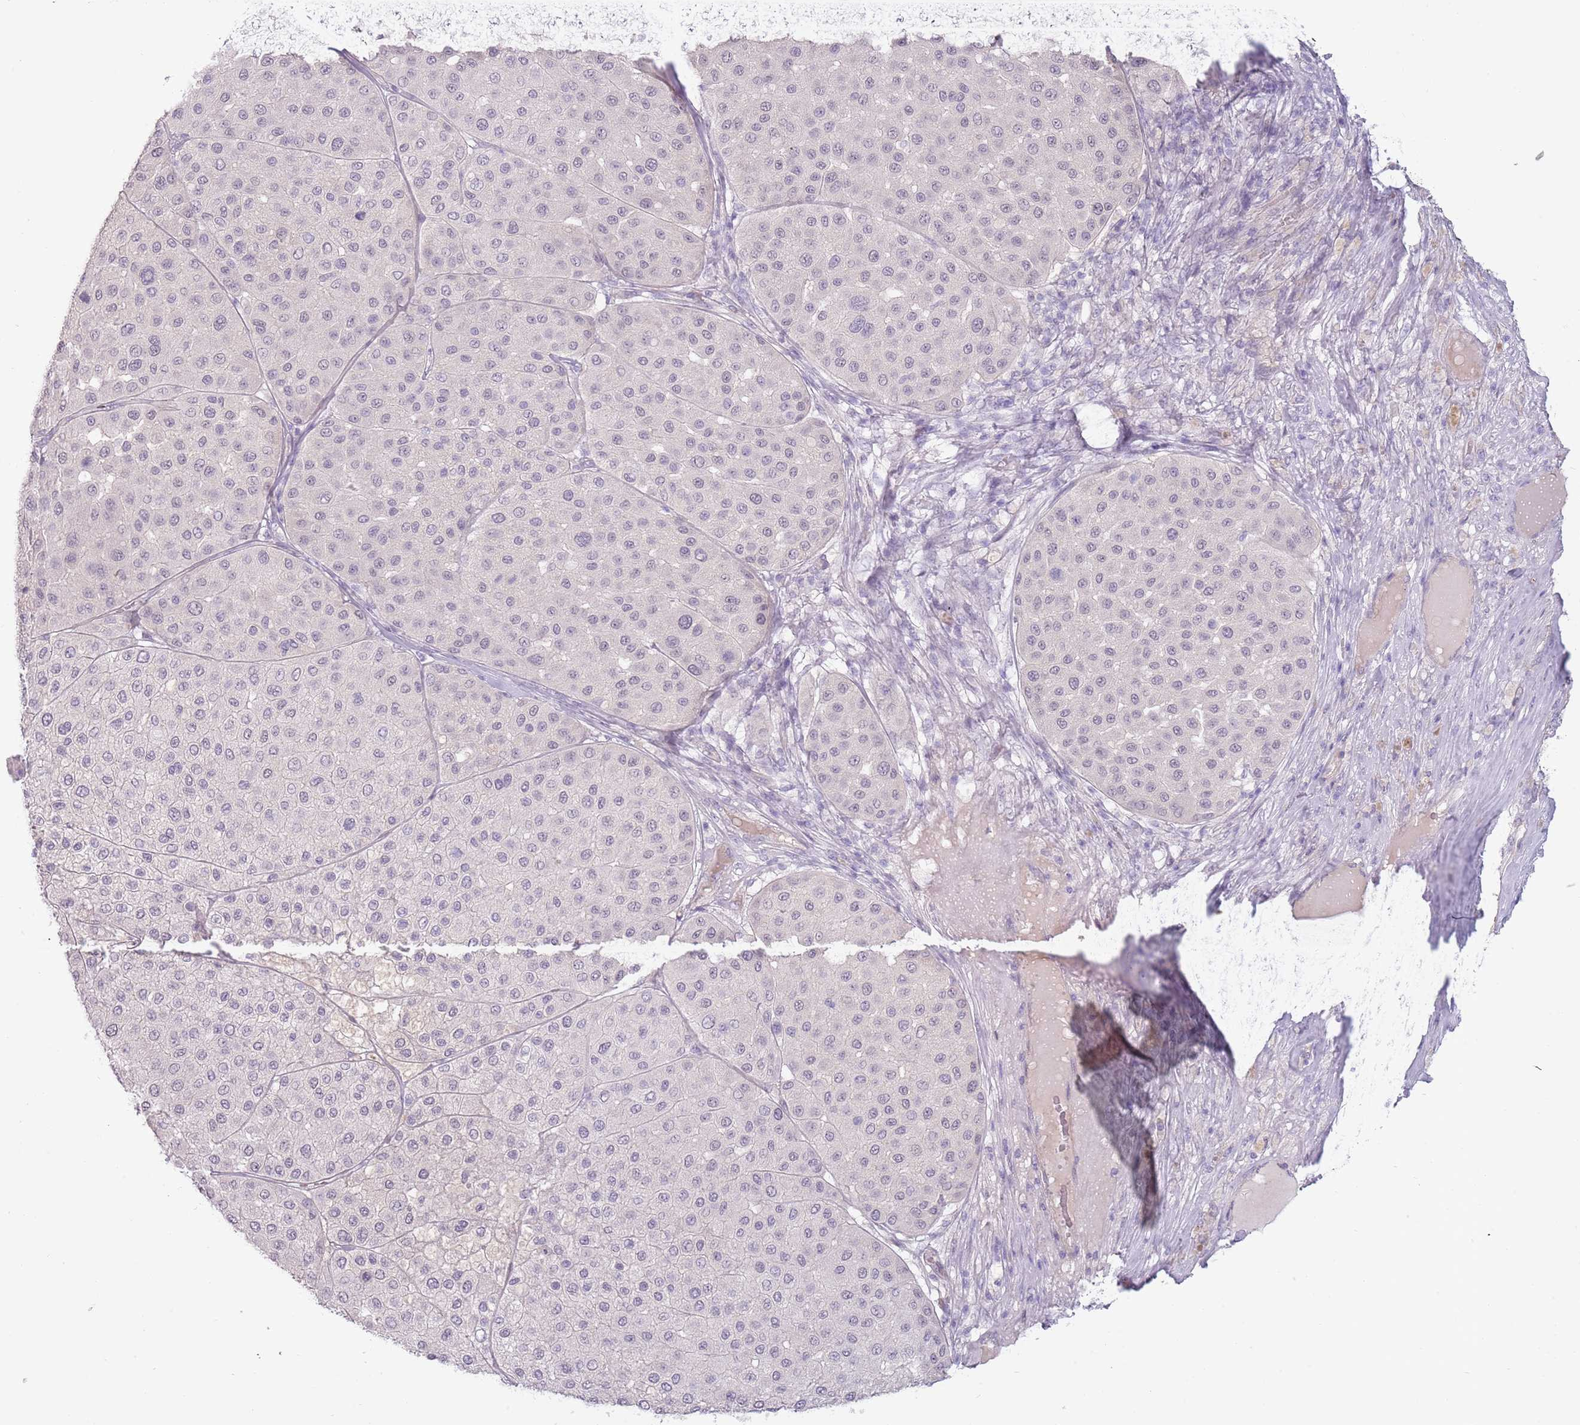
{"staining": {"intensity": "negative", "quantity": "none", "location": "none"}, "tissue": "melanoma", "cell_type": "Tumor cells", "image_type": "cancer", "snomed": [{"axis": "morphology", "description": "Malignant melanoma, Metastatic site"}, {"axis": "topography", "description": "Smooth muscle"}], "caption": "The immunohistochemistry micrograph has no significant staining in tumor cells of melanoma tissue.", "gene": "RFX2", "patient": {"sex": "male", "age": 41}}